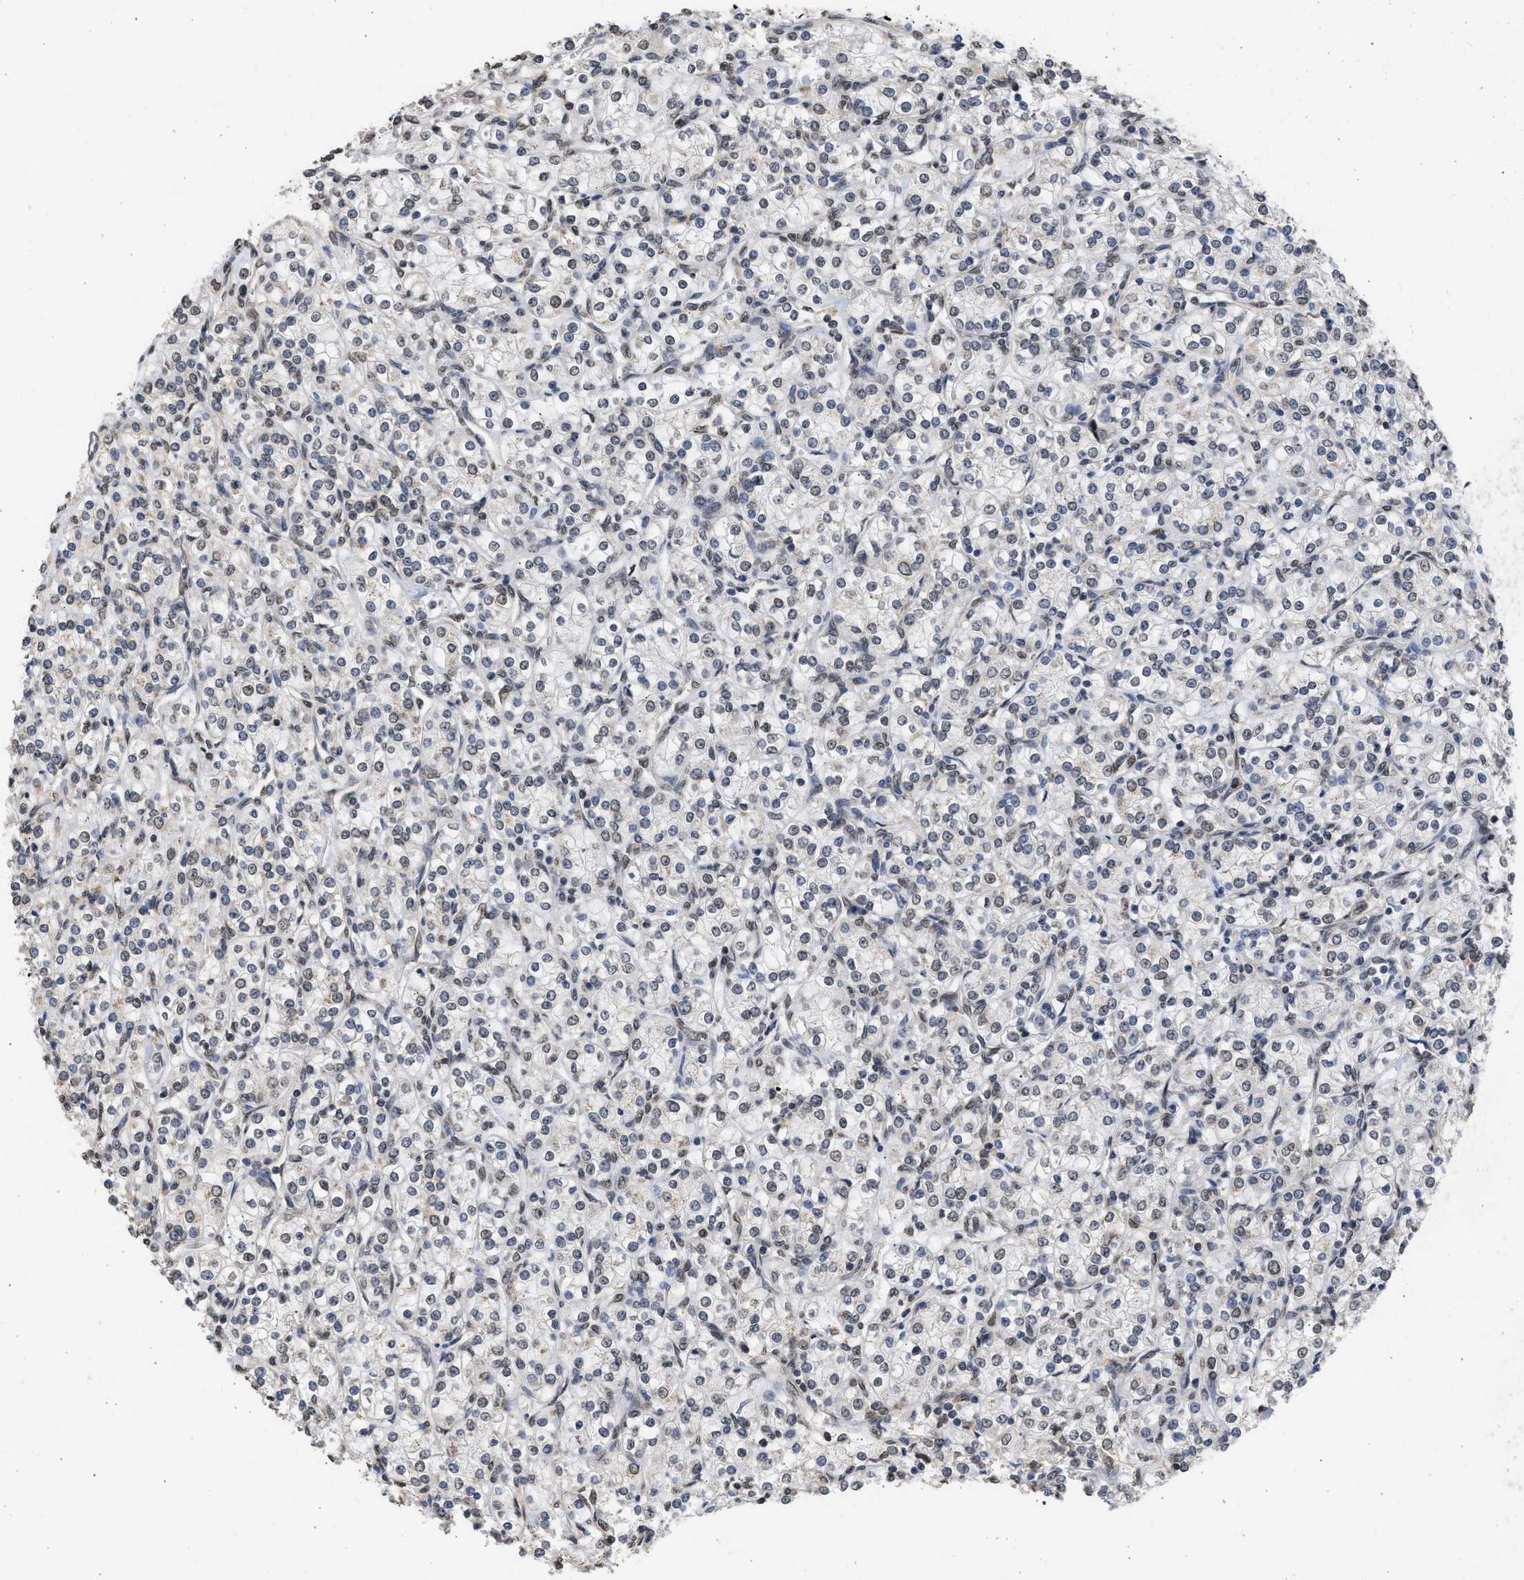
{"staining": {"intensity": "negative", "quantity": "none", "location": "none"}, "tissue": "renal cancer", "cell_type": "Tumor cells", "image_type": "cancer", "snomed": [{"axis": "morphology", "description": "Adenocarcinoma, NOS"}, {"axis": "topography", "description": "Kidney"}], "caption": "IHC photomicrograph of neoplastic tissue: renal adenocarcinoma stained with DAB demonstrates no significant protein expression in tumor cells.", "gene": "NUP35", "patient": {"sex": "male", "age": 77}}